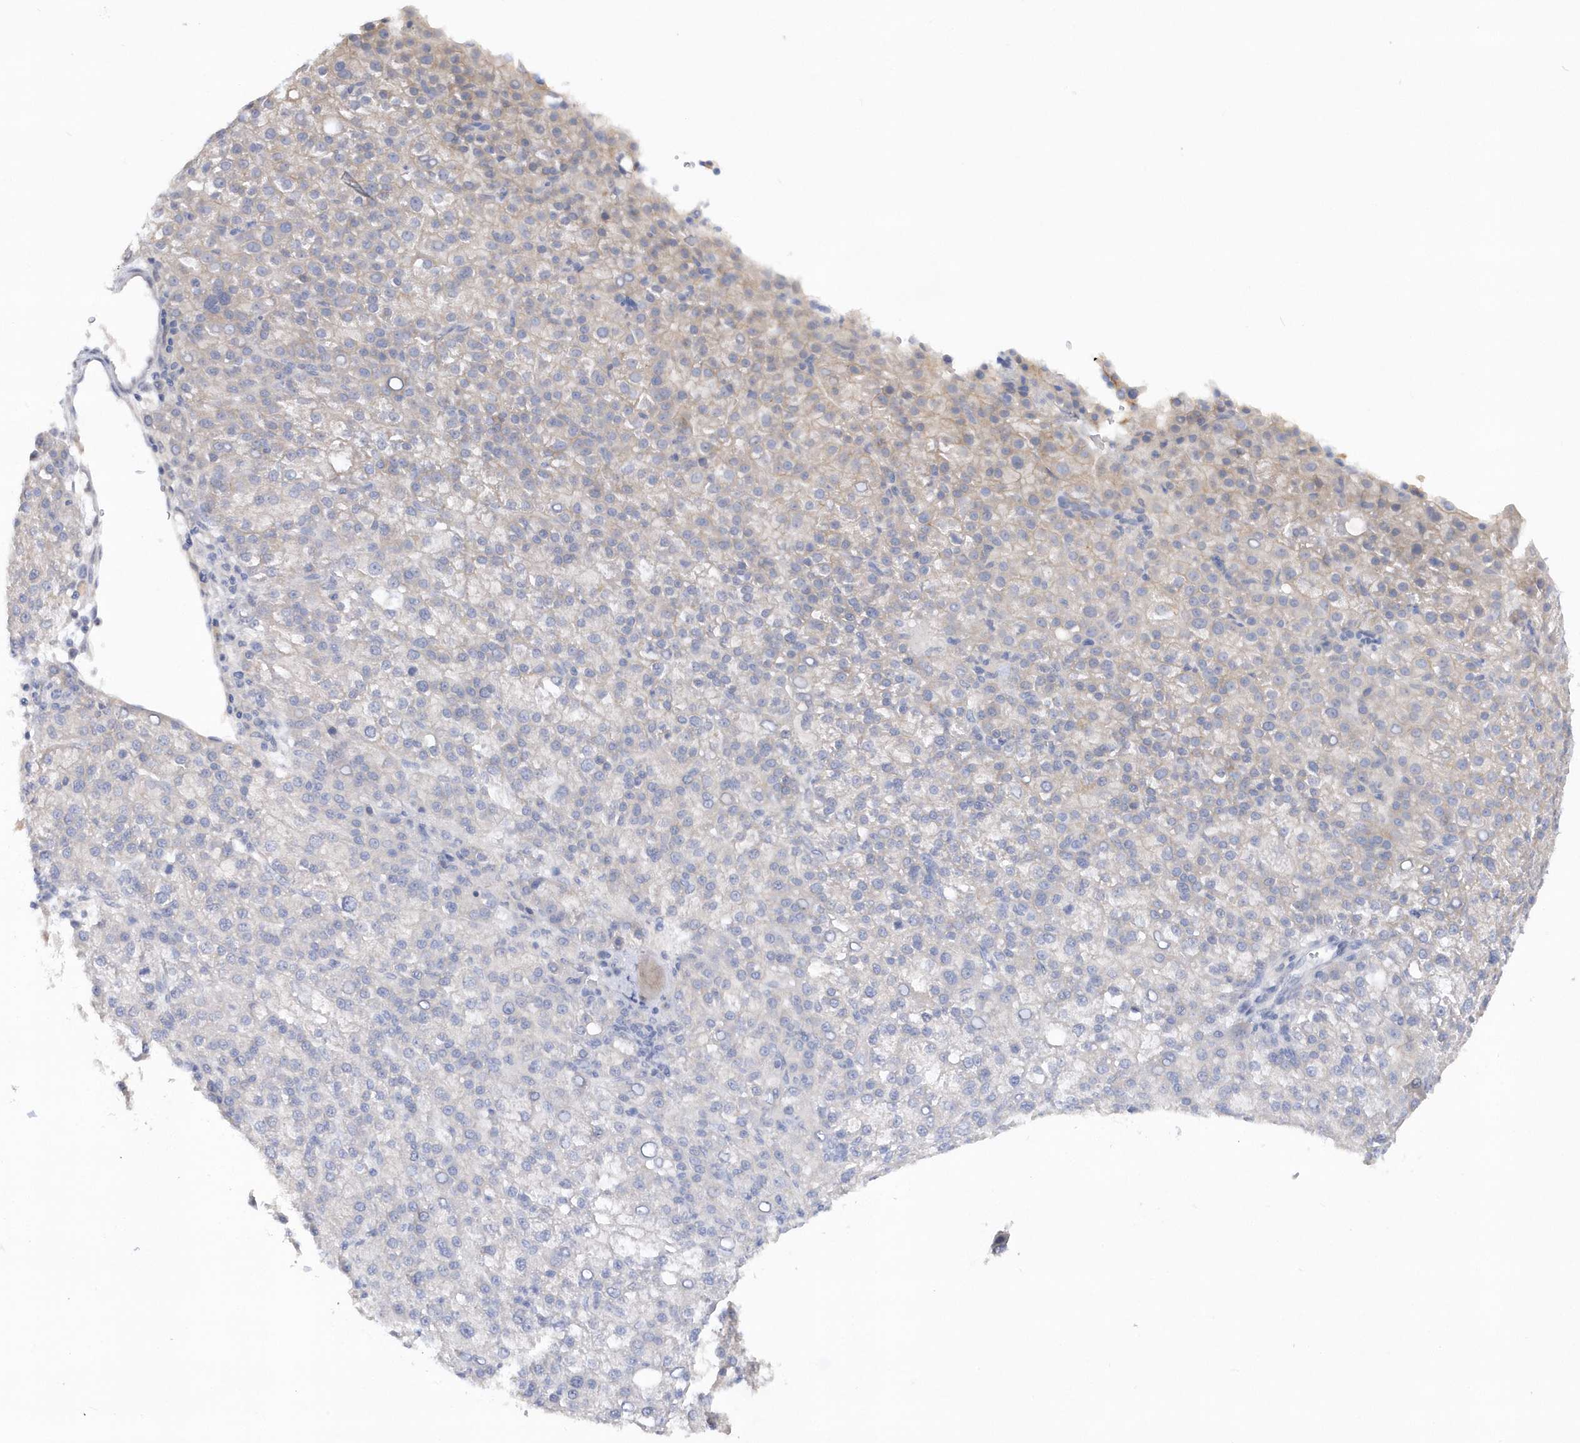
{"staining": {"intensity": "weak", "quantity": "<25%", "location": "cytoplasmic/membranous"}, "tissue": "liver cancer", "cell_type": "Tumor cells", "image_type": "cancer", "snomed": [{"axis": "morphology", "description": "Carcinoma, Hepatocellular, NOS"}, {"axis": "topography", "description": "Liver"}], "caption": "This is an immunohistochemistry micrograph of human hepatocellular carcinoma (liver). There is no staining in tumor cells.", "gene": "RPE", "patient": {"sex": "female", "age": 58}}